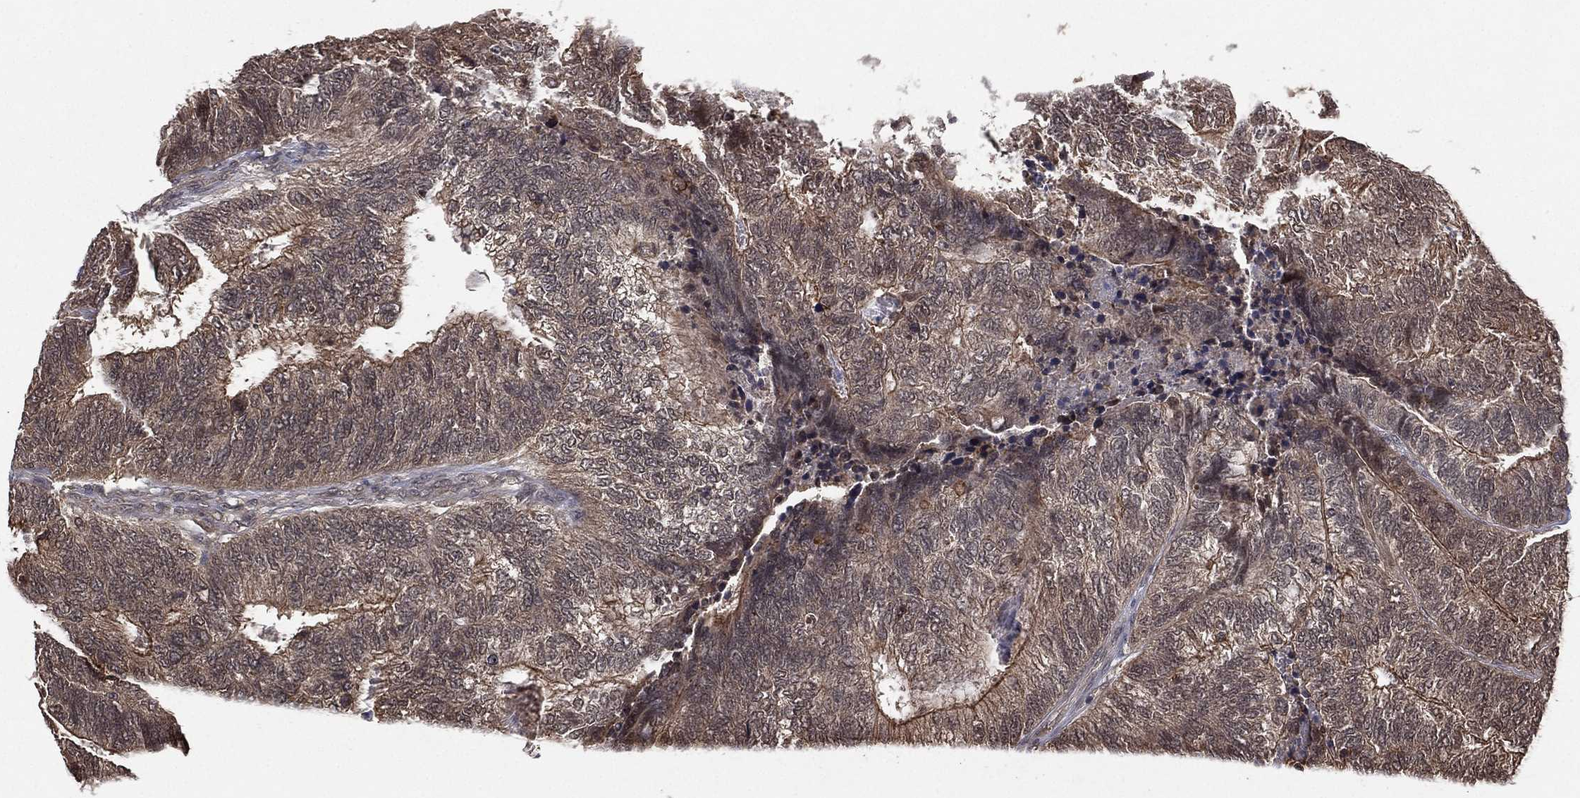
{"staining": {"intensity": "moderate", "quantity": "<25%", "location": "cytoplasmic/membranous"}, "tissue": "colorectal cancer", "cell_type": "Tumor cells", "image_type": "cancer", "snomed": [{"axis": "morphology", "description": "Adenocarcinoma, NOS"}, {"axis": "topography", "description": "Colon"}], "caption": "Colorectal cancer (adenocarcinoma) stained with DAB immunohistochemistry (IHC) displays low levels of moderate cytoplasmic/membranous positivity in approximately <25% of tumor cells. The protein is stained brown, and the nuclei are stained in blue (DAB (3,3'-diaminobenzidine) IHC with brightfield microscopy, high magnification).", "gene": "ATG4B", "patient": {"sex": "female", "age": 67}}